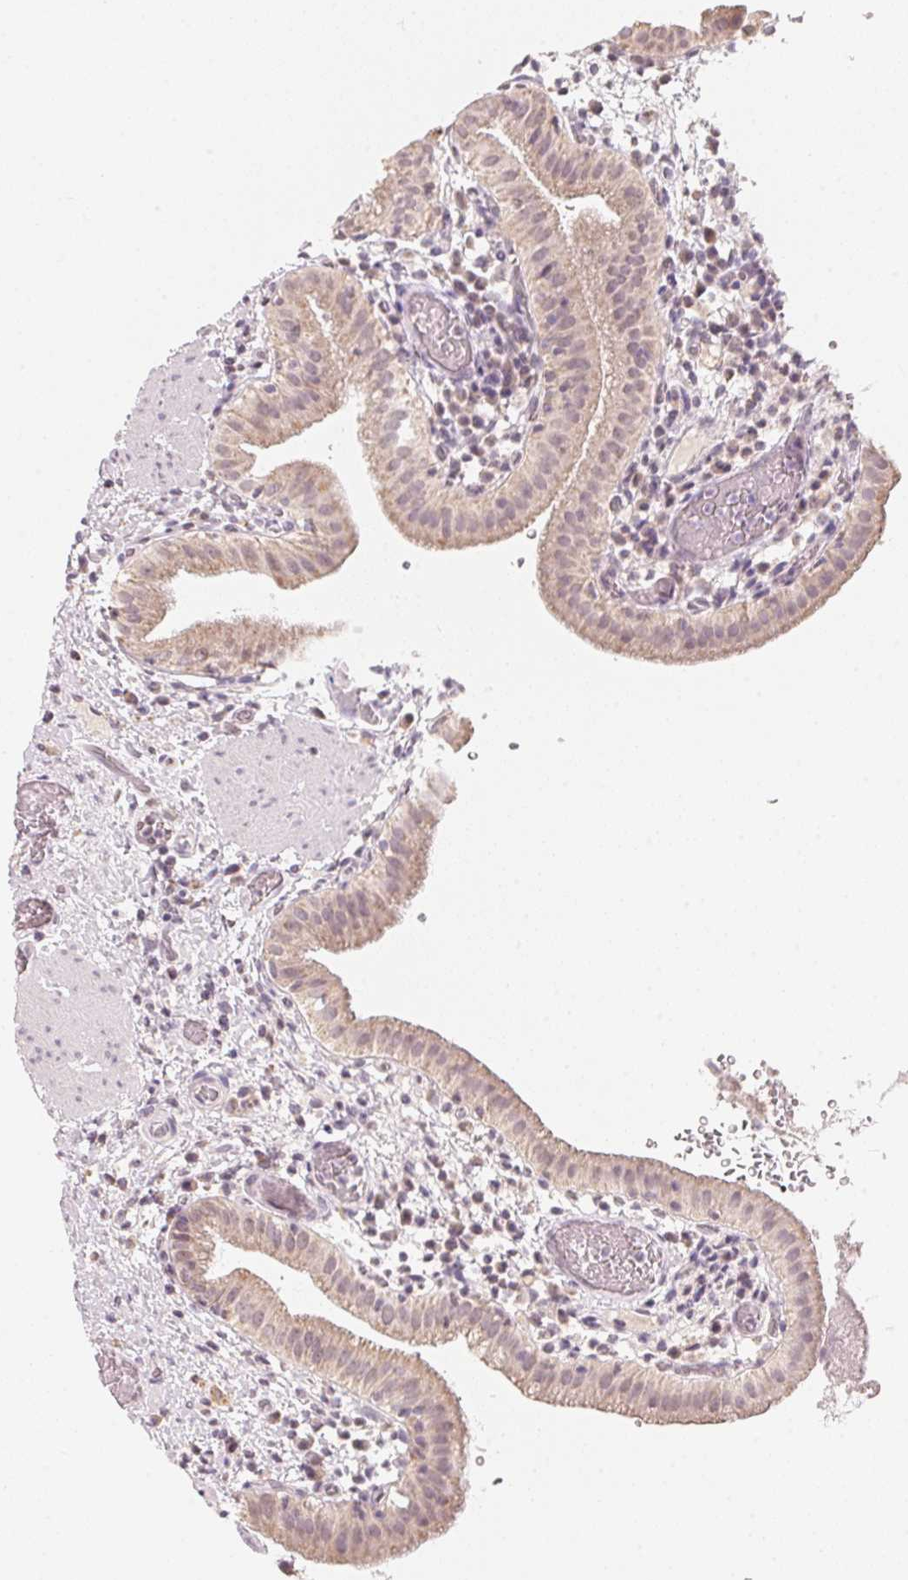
{"staining": {"intensity": "weak", "quantity": ">75%", "location": "cytoplasmic/membranous"}, "tissue": "gallbladder", "cell_type": "Glandular cells", "image_type": "normal", "snomed": [{"axis": "morphology", "description": "Normal tissue, NOS"}, {"axis": "topography", "description": "Gallbladder"}], "caption": "IHC staining of benign gallbladder, which demonstrates low levels of weak cytoplasmic/membranous positivity in approximately >75% of glandular cells indicating weak cytoplasmic/membranous protein expression. The staining was performed using DAB (brown) for protein detection and nuclei were counterstained in hematoxylin (blue).", "gene": "ANKRD31", "patient": {"sex": "male", "age": 26}}